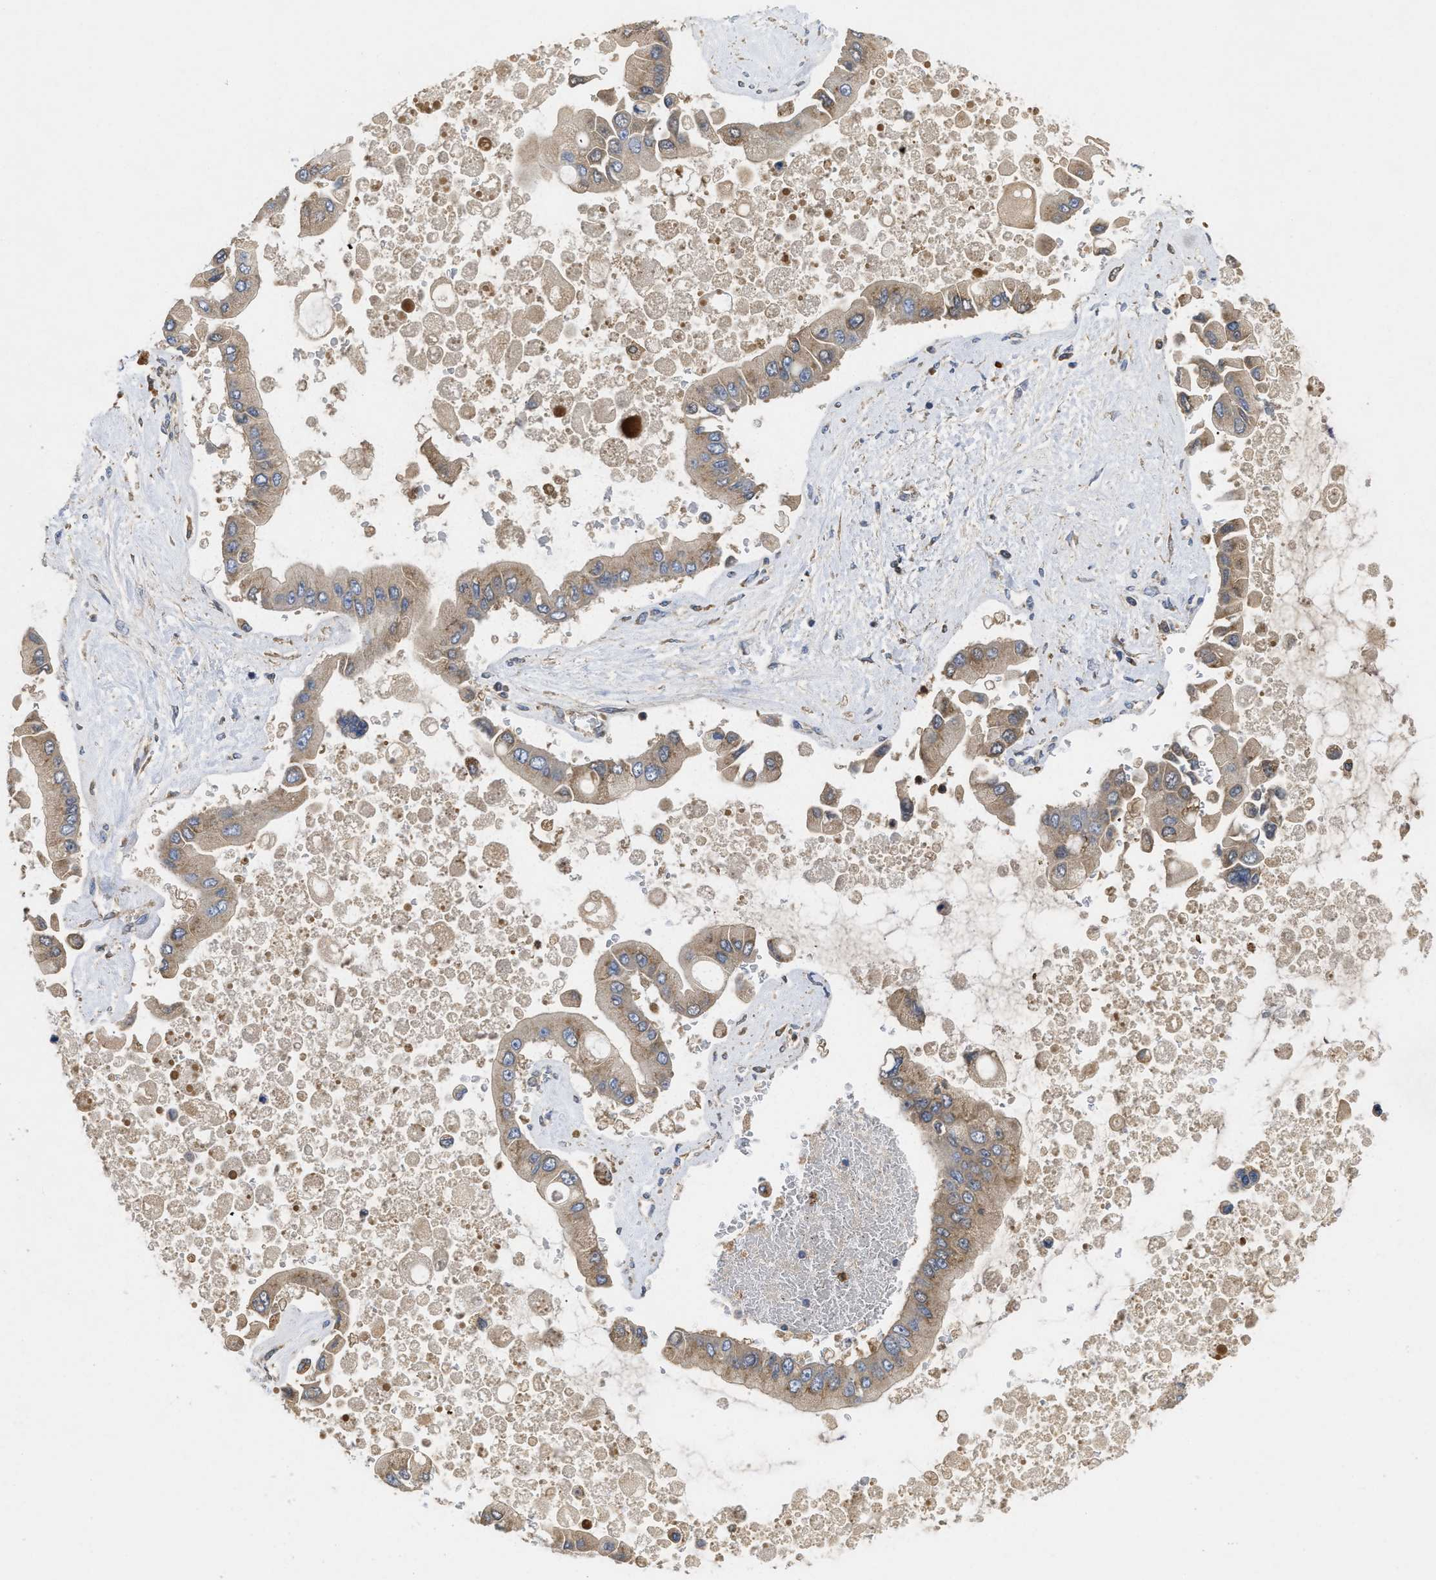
{"staining": {"intensity": "weak", "quantity": "25%-75%", "location": "cytoplasmic/membranous"}, "tissue": "liver cancer", "cell_type": "Tumor cells", "image_type": "cancer", "snomed": [{"axis": "morphology", "description": "Cholangiocarcinoma"}, {"axis": "topography", "description": "Liver"}], "caption": "Weak cytoplasmic/membranous staining for a protein is identified in about 25%-75% of tumor cells of liver cancer using IHC.", "gene": "RNF216", "patient": {"sex": "male", "age": 50}}